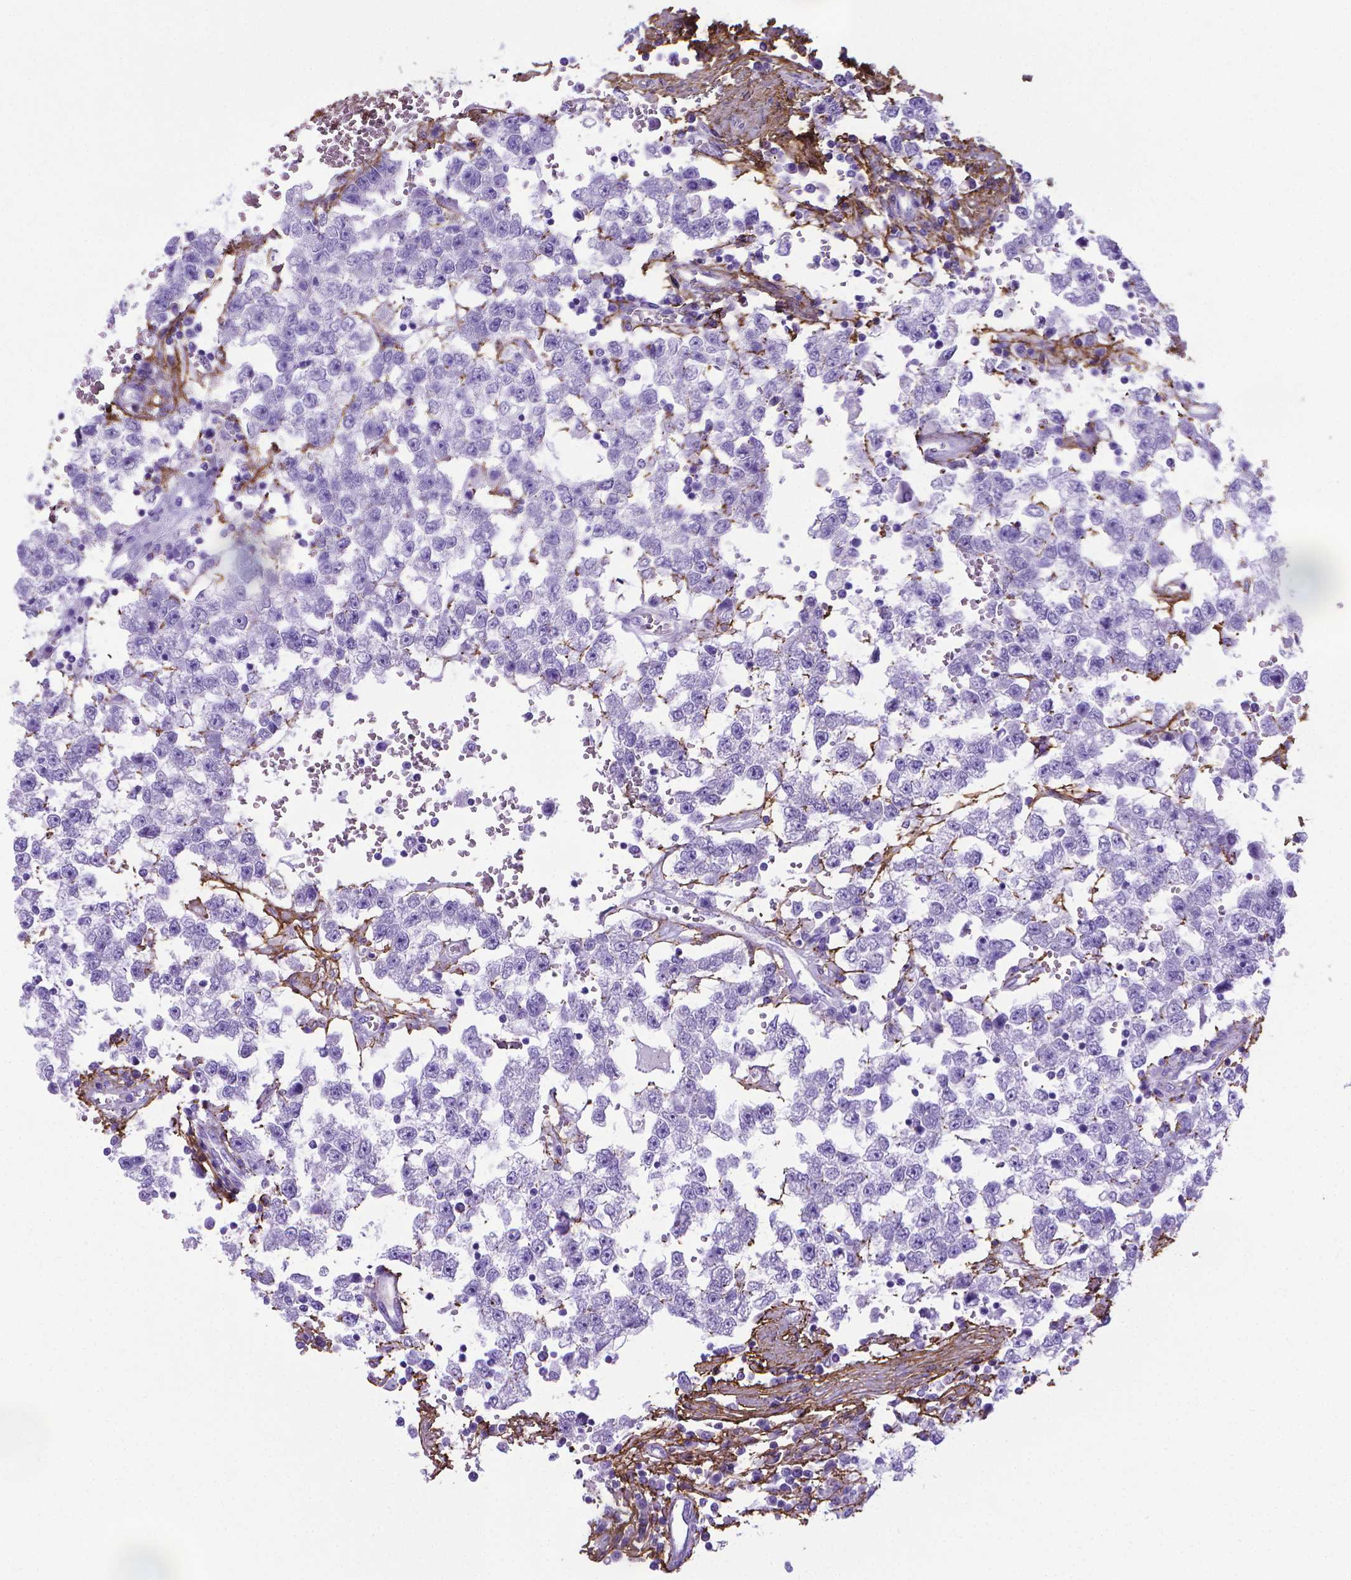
{"staining": {"intensity": "negative", "quantity": "none", "location": "none"}, "tissue": "testis cancer", "cell_type": "Tumor cells", "image_type": "cancer", "snomed": [{"axis": "morphology", "description": "Normal tissue, NOS"}, {"axis": "morphology", "description": "Seminoma, NOS"}, {"axis": "topography", "description": "Testis"}, {"axis": "topography", "description": "Epididymis"}], "caption": "DAB immunohistochemical staining of human testis cancer exhibits no significant positivity in tumor cells.", "gene": "MFAP2", "patient": {"sex": "male", "age": 34}}